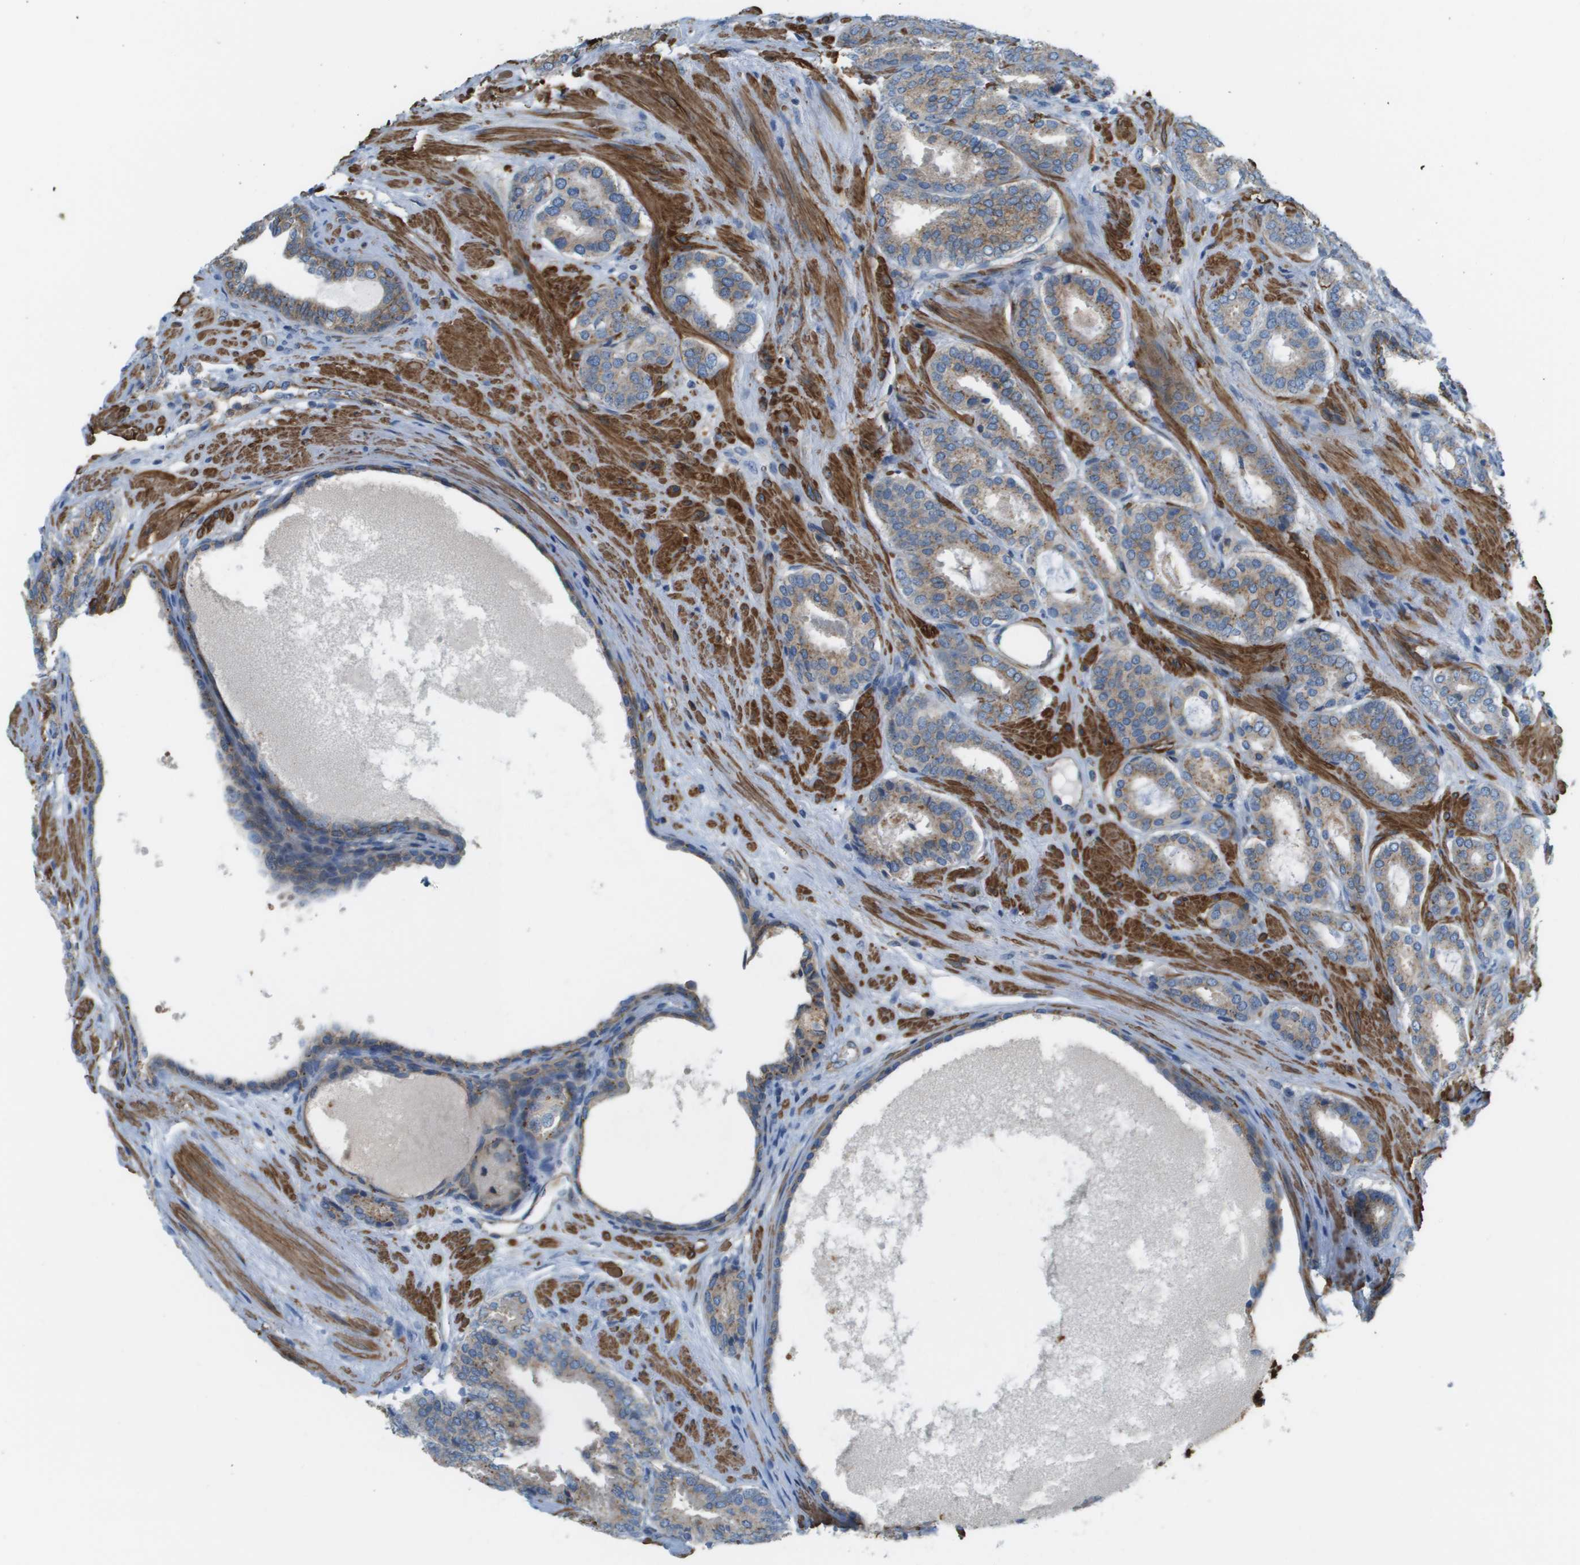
{"staining": {"intensity": "weak", "quantity": ">75%", "location": "cytoplasmic/membranous"}, "tissue": "prostate cancer", "cell_type": "Tumor cells", "image_type": "cancer", "snomed": [{"axis": "morphology", "description": "Adenocarcinoma, Low grade"}, {"axis": "topography", "description": "Prostate"}], "caption": "Adenocarcinoma (low-grade) (prostate) was stained to show a protein in brown. There is low levels of weak cytoplasmic/membranous staining in approximately >75% of tumor cells. Immunohistochemistry (ihc) stains the protein in brown and the nuclei are stained blue.", "gene": "MYH11", "patient": {"sex": "male", "age": 69}}